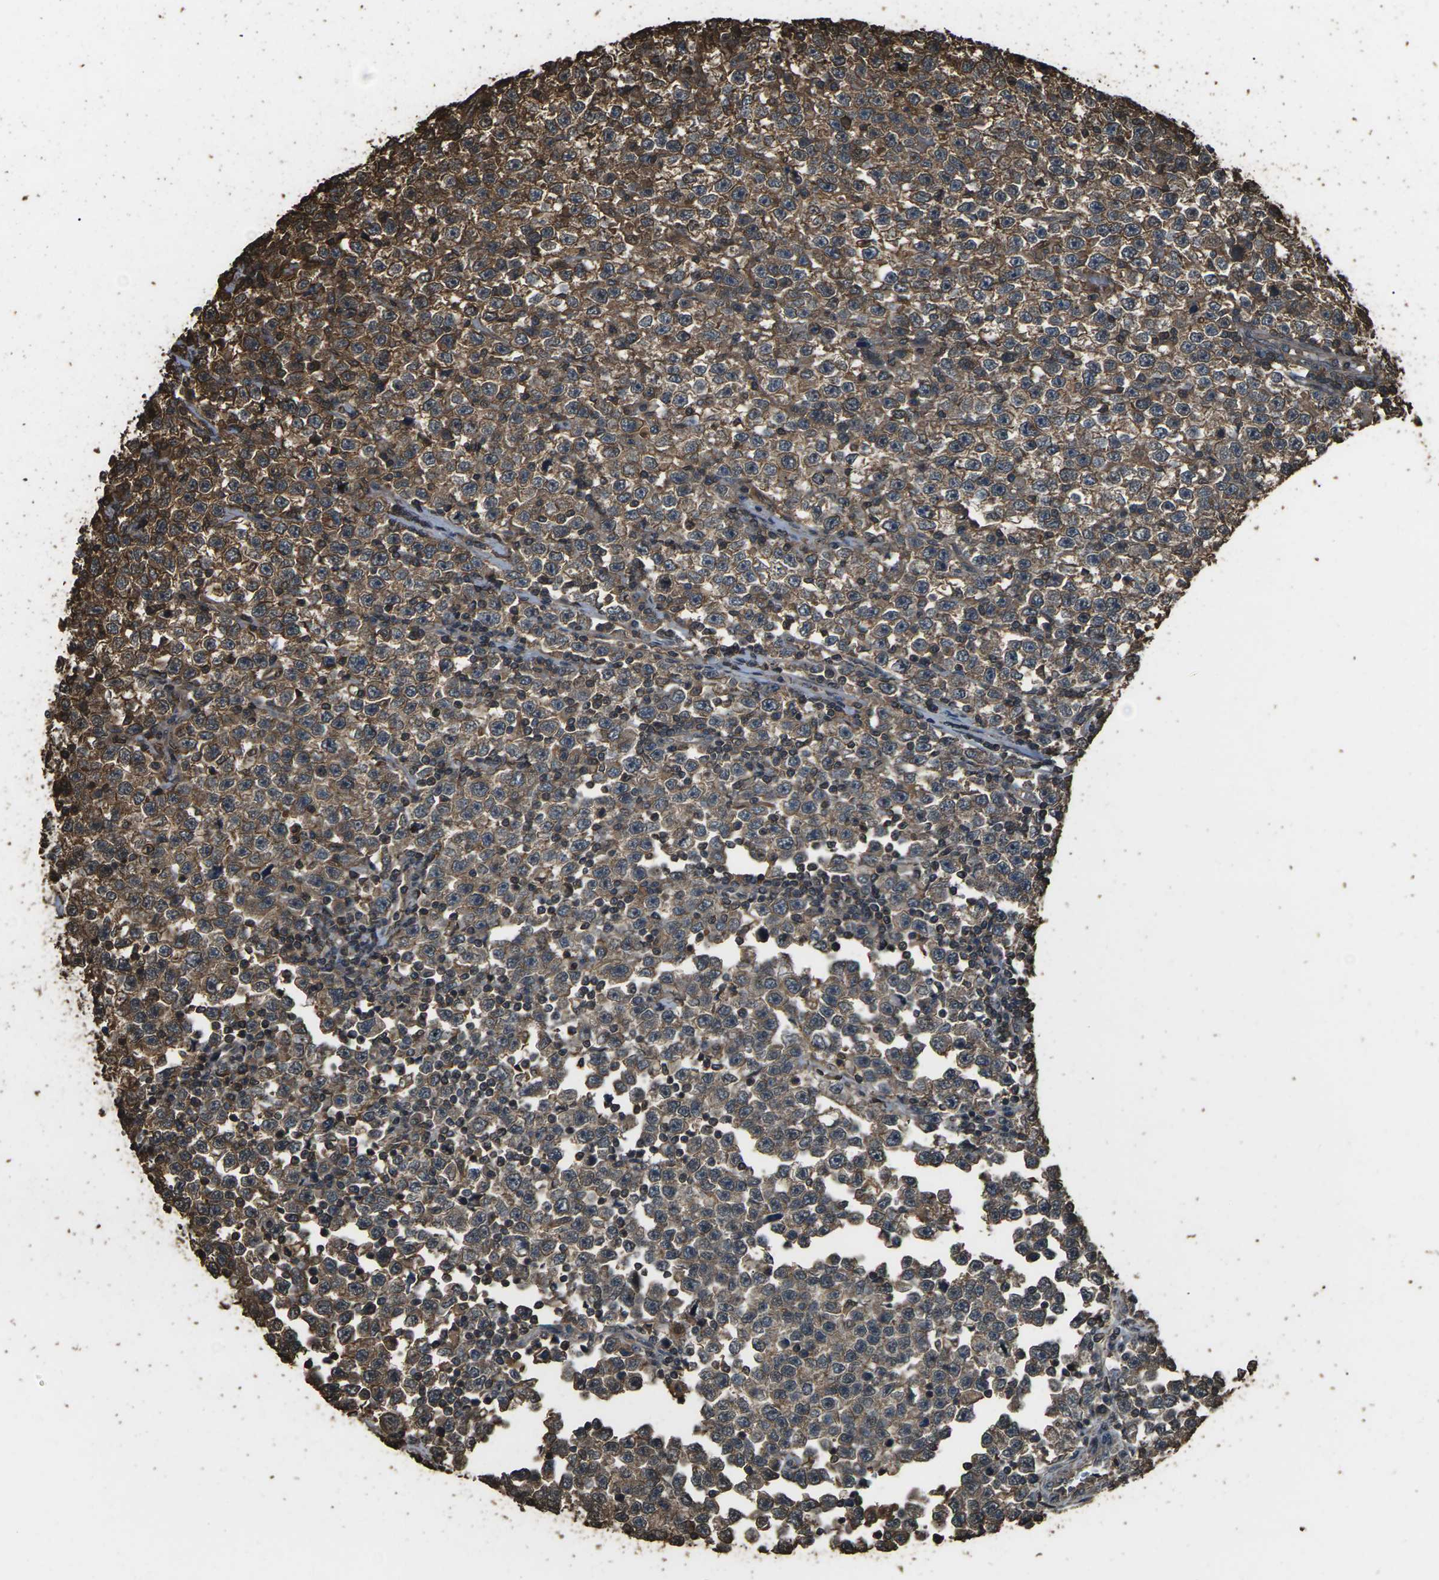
{"staining": {"intensity": "moderate", "quantity": ">75%", "location": "cytoplasmic/membranous"}, "tissue": "testis cancer", "cell_type": "Tumor cells", "image_type": "cancer", "snomed": [{"axis": "morphology", "description": "Seminoma, NOS"}, {"axis": "topography", "description": "Testis"}], "caption": "This photomicrograph demonstrates testis seminoma stained with immunohistochemistry (IHC) to label a protein in brown. The cytoplasmic/membranous of tumor cells show moderate positivity for the protein. Nuclei are counter-stained blue.", "gene": "DHPS", "patient": {"sex": "male", "age": 43}}